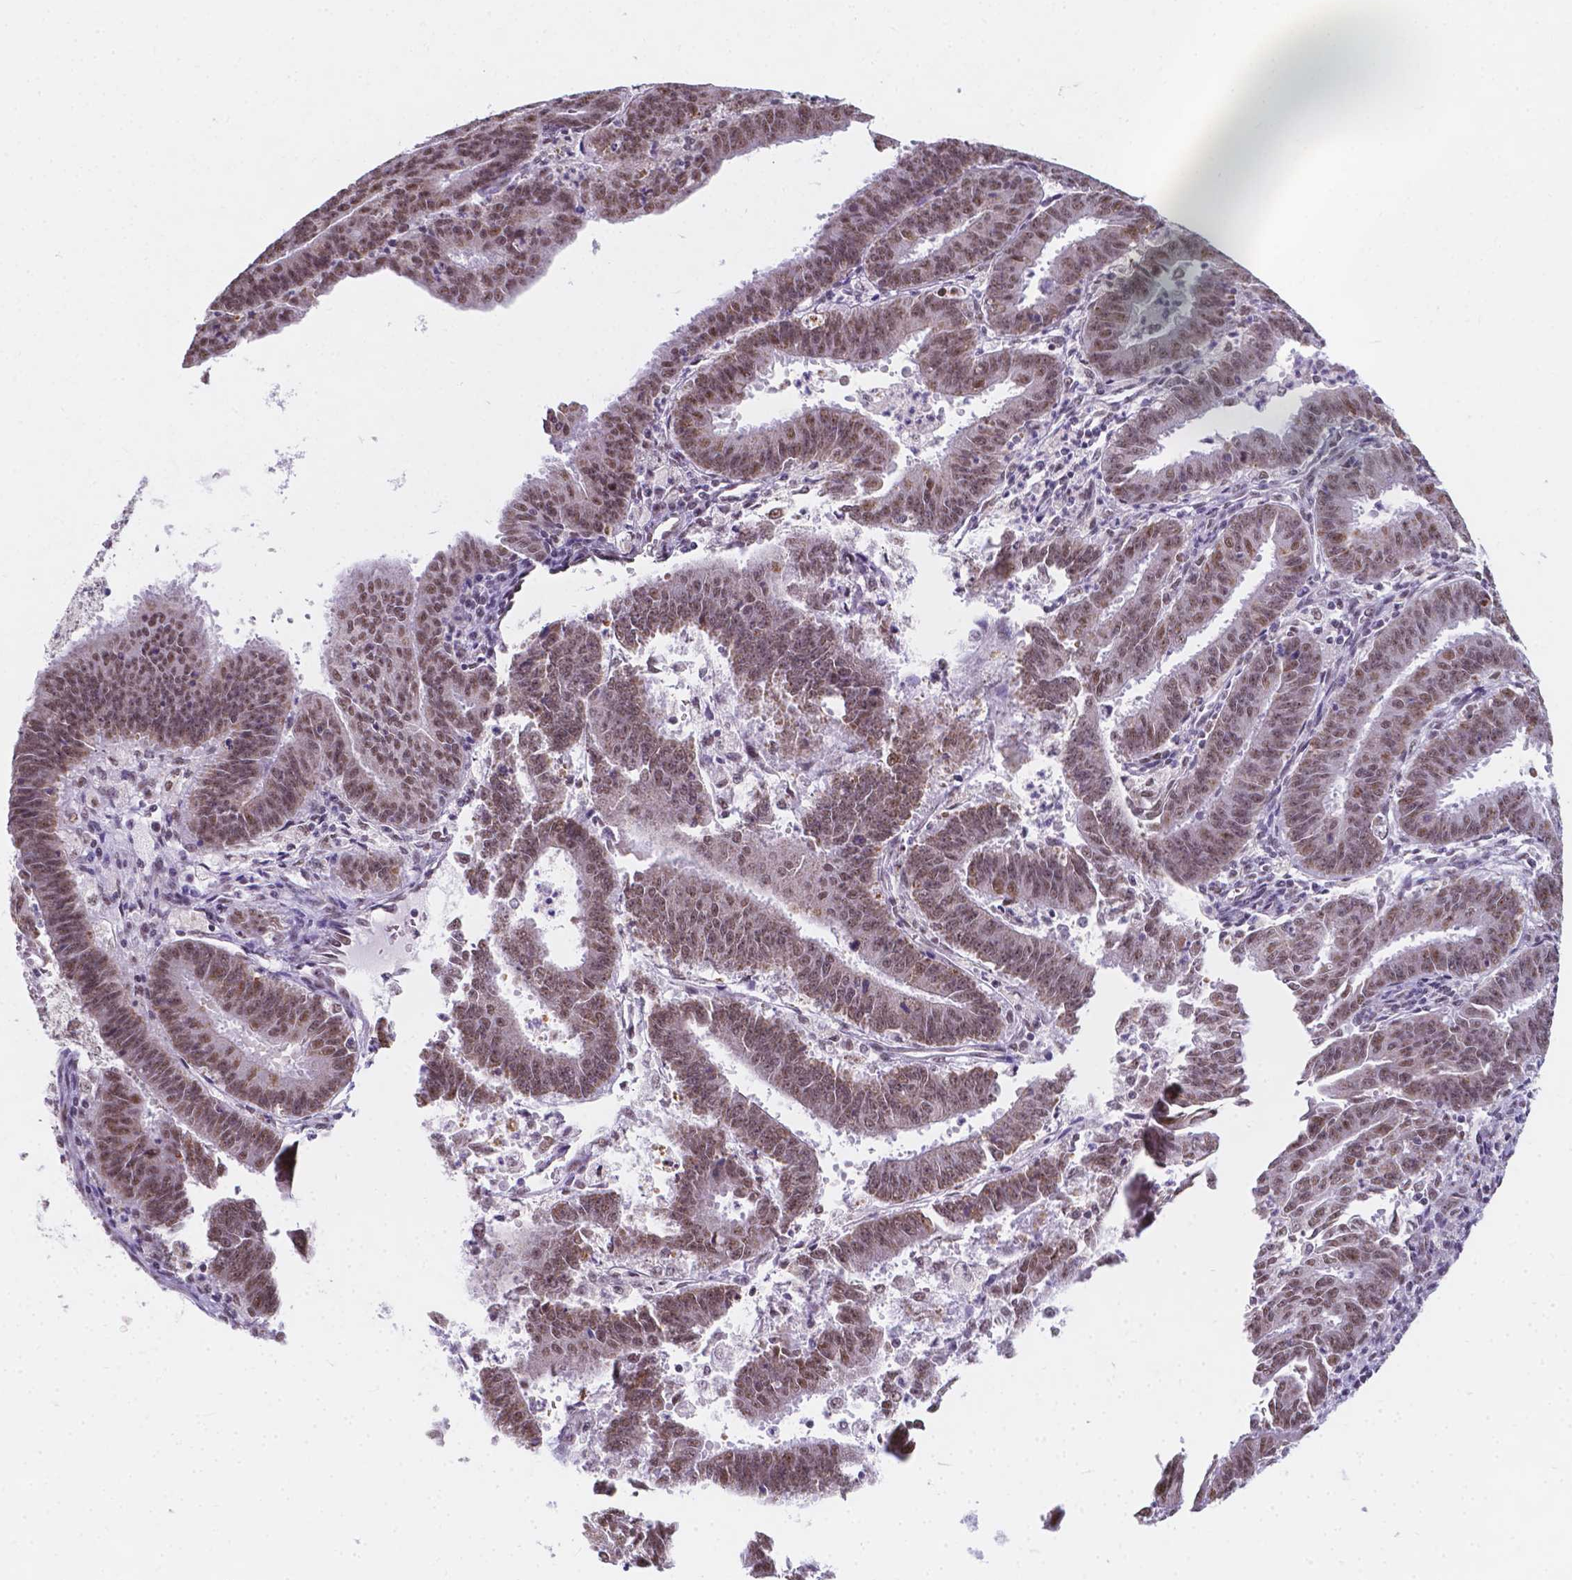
{"staining": {"intensity": "moderate", "quantity": ">75%", "location": "nuclear"}, "tissue": "endometrial cancer", "cell_type": "Tumor cells", "image_type": "cancer", "snomed": [{"axis": "morphology", "description": "Adenocarcinoma, NOS"}, {"axis": "topography", "description": "Endometrium"}], "caption": "Endometrial adenocarcinoma was stained to show a protein in brown. There is medium levels of moderate nuclear positivity in about >75% of tumor cells.", "gene": "BCAS2", "patient": {"sex": "female", "age": 73}}